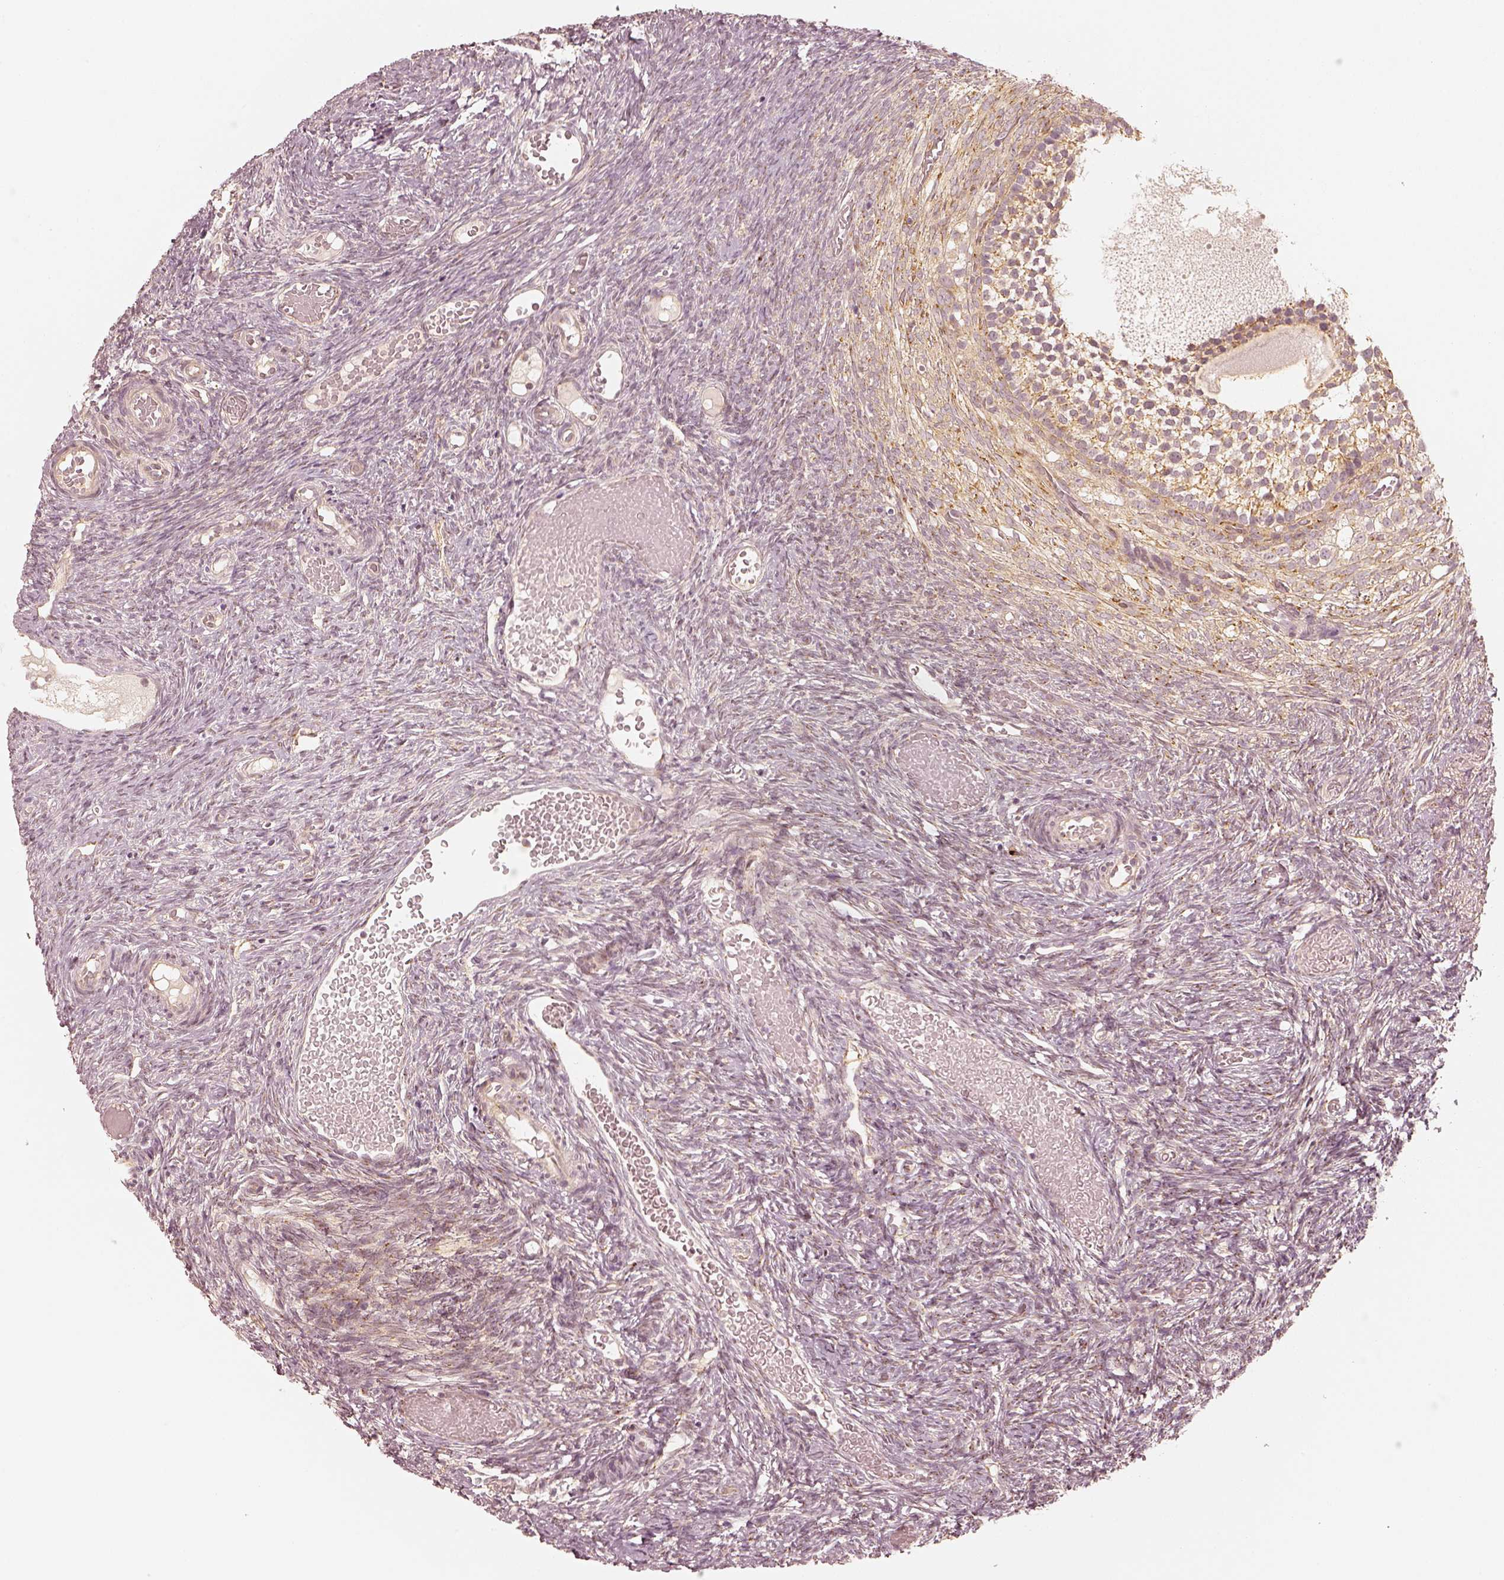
{"staining": {"intensity": "moderate", "quantity": "25%-75%", "location": "cytoplasmic/membranous"}, "tissue": "ovary", "cell_type": "Follicle cells", "image_type": "normal", "snomed": [{"axis": "morphology", "description": "Normal tissue, NOS"}, {"axis": "topography", "description": "Ovary"}], "caption": "DAB (3,3'-diaminobenzidine) immunohistochemical staining of normal human ovary exhibits moderate cytoplasmic/membranous protein expression in about 25%-75% of follicle cells. (DAB (3,3'-diaminobenzidine) = brown stain, brightfield microscopy at high magnification).", "gene": "GORASP2", "patient": {"sex": "female", "age": 39}}